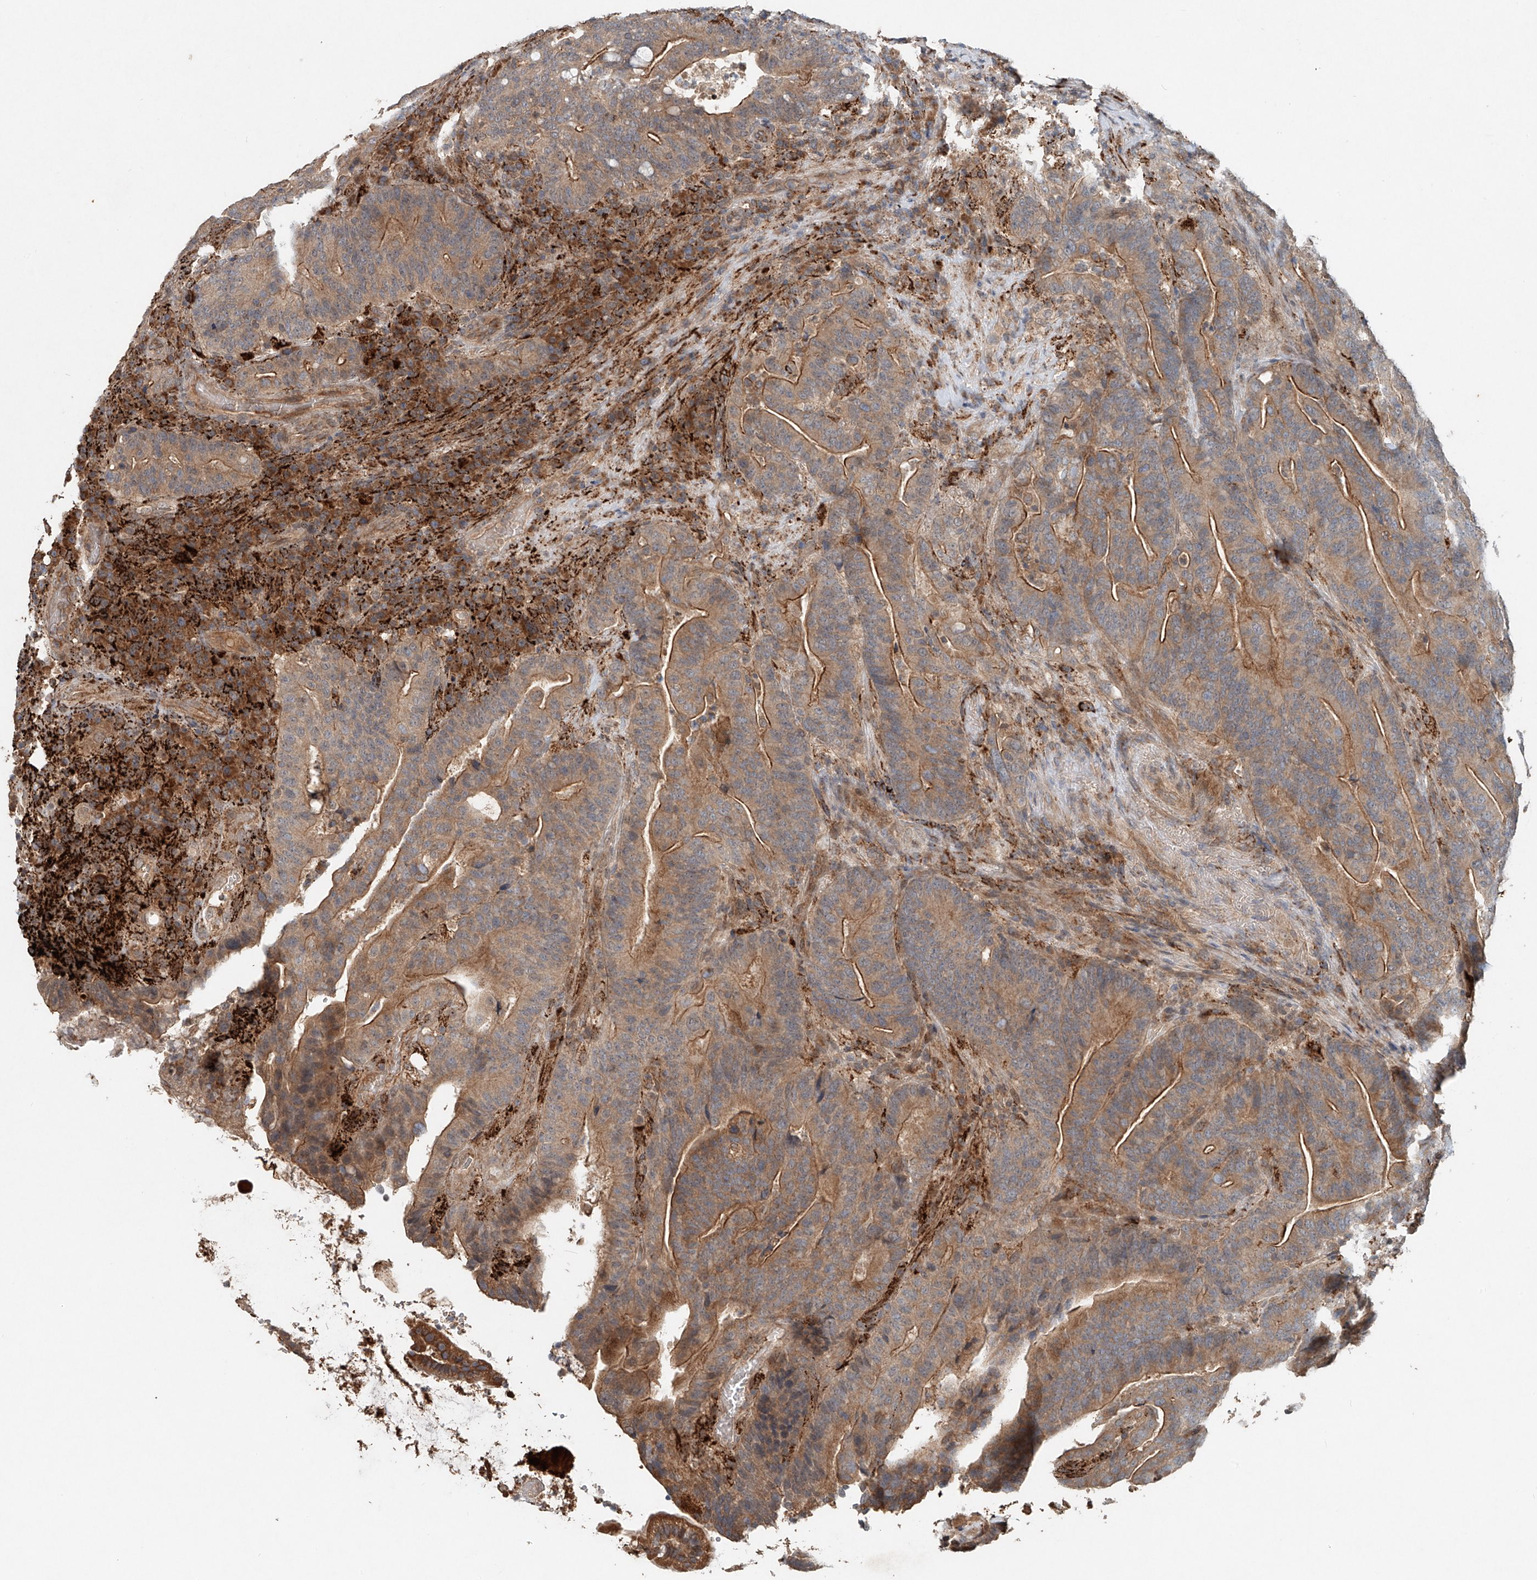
{"staining": {"intensity": "moderate", "quantity": ">75%", "location": "cytoplasmic/membranous"}, "tissue": "colorectal cancer", "cell_type": "Tumor cells", "image_type": "cancer", "snomed": [{"axis": "morphology", "description": "Adenocarcinoma, NOS"}, {"axis": "topography", "description": "Colon"}], "caption": "Colorectal cancer (adenocarcinoma) tissue reveals moderate cytoplasmic/membranous positivity in approximately >75% of tumor cells", "gene": "IER5", "patient": {"sex": "female", "age": 66}}